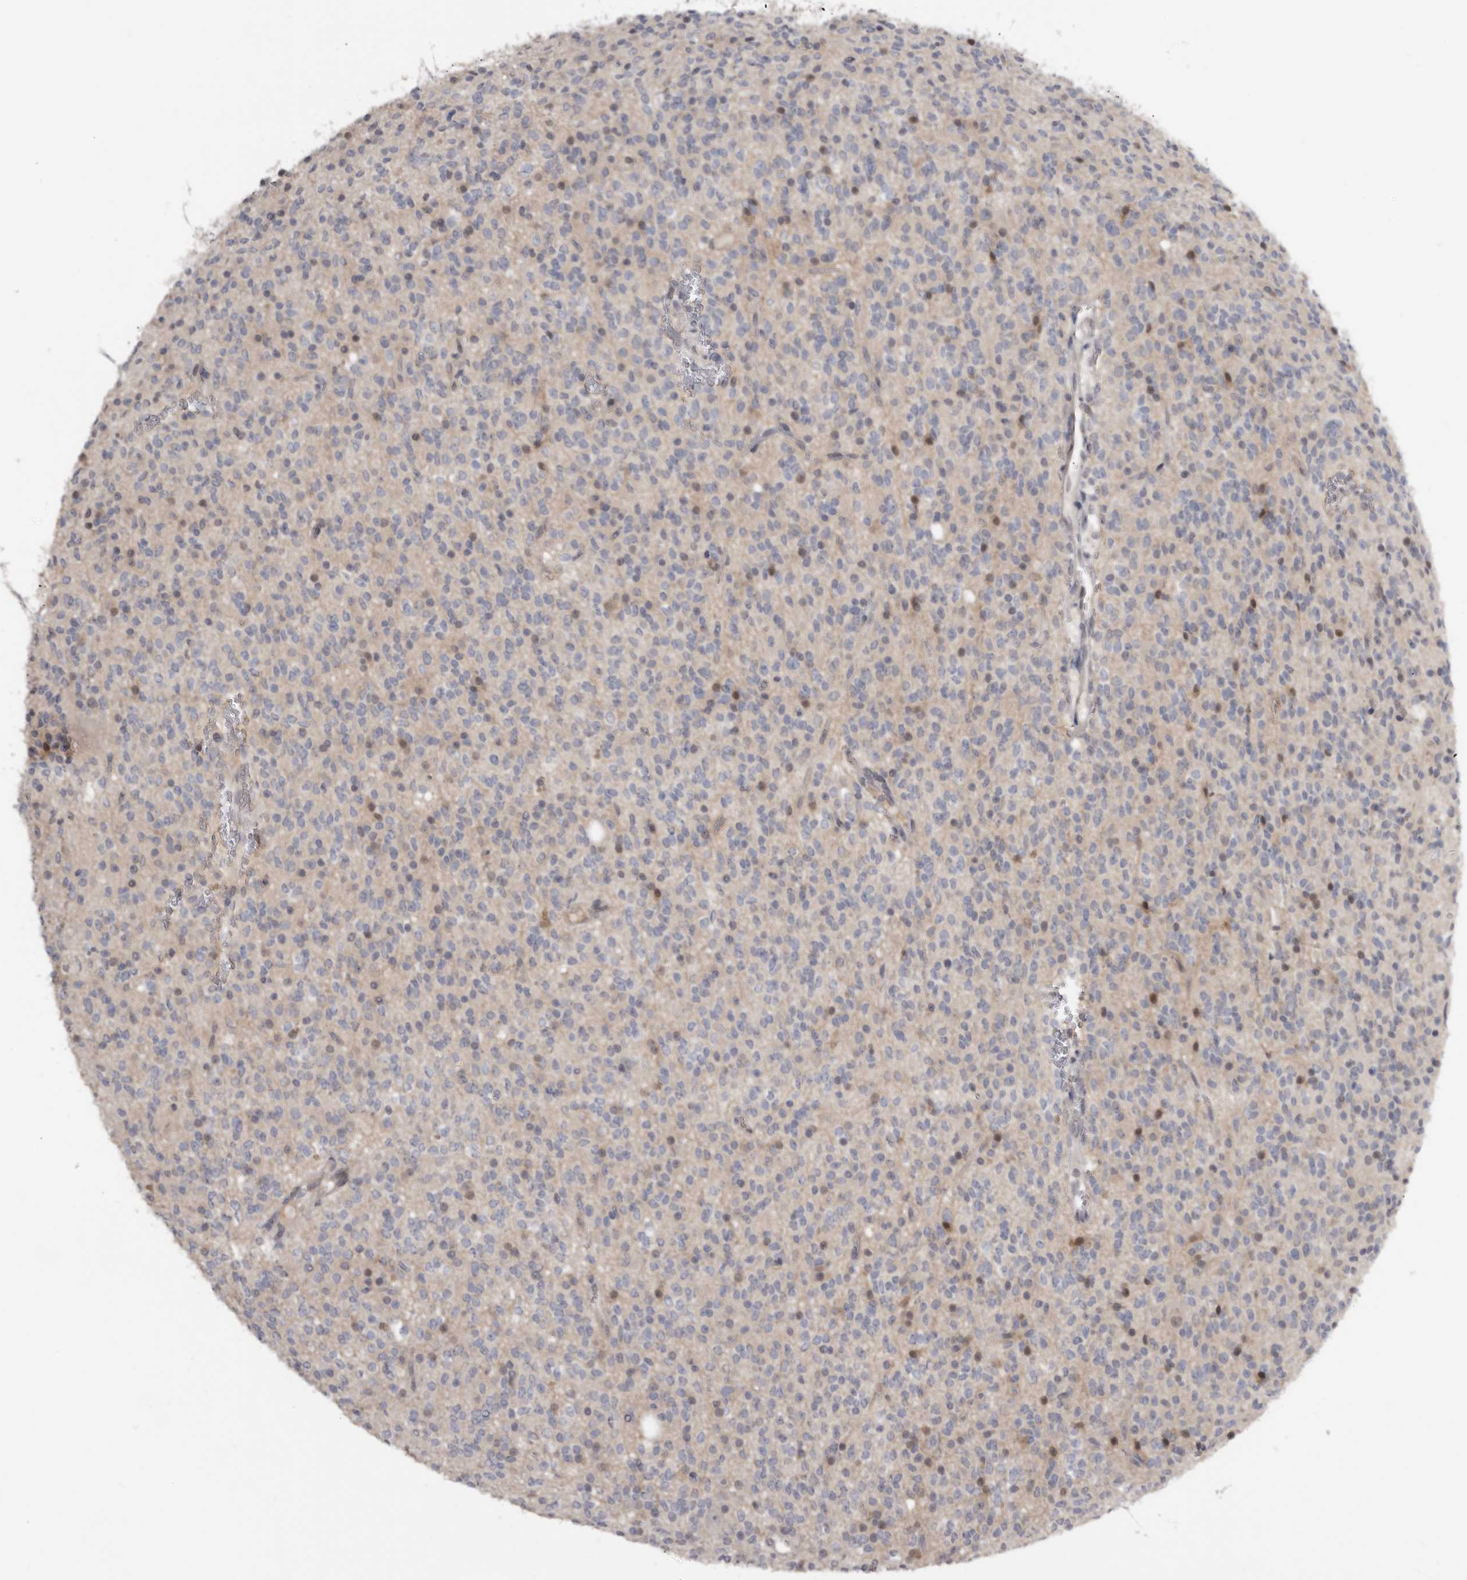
{"staining": {"intensity": "weak", "quantity": "<25%", "location": "cytoplasmic/membranous"}, "tissue": "glioma", "cell_type": "Tumor cells", "image_type": "cancer", "snomed": [{"axis": "morphology", "description": "Glioma, malignant, High grade"}, {"axis": "topography", "description": "Brain"}], "caption": "An immunohistochemistry (IHC) image of glioma is shown. There is no staining in tumor cells of glioma.", "gene": "RBKS", "patient": {"sex": "male", "age": 34}}